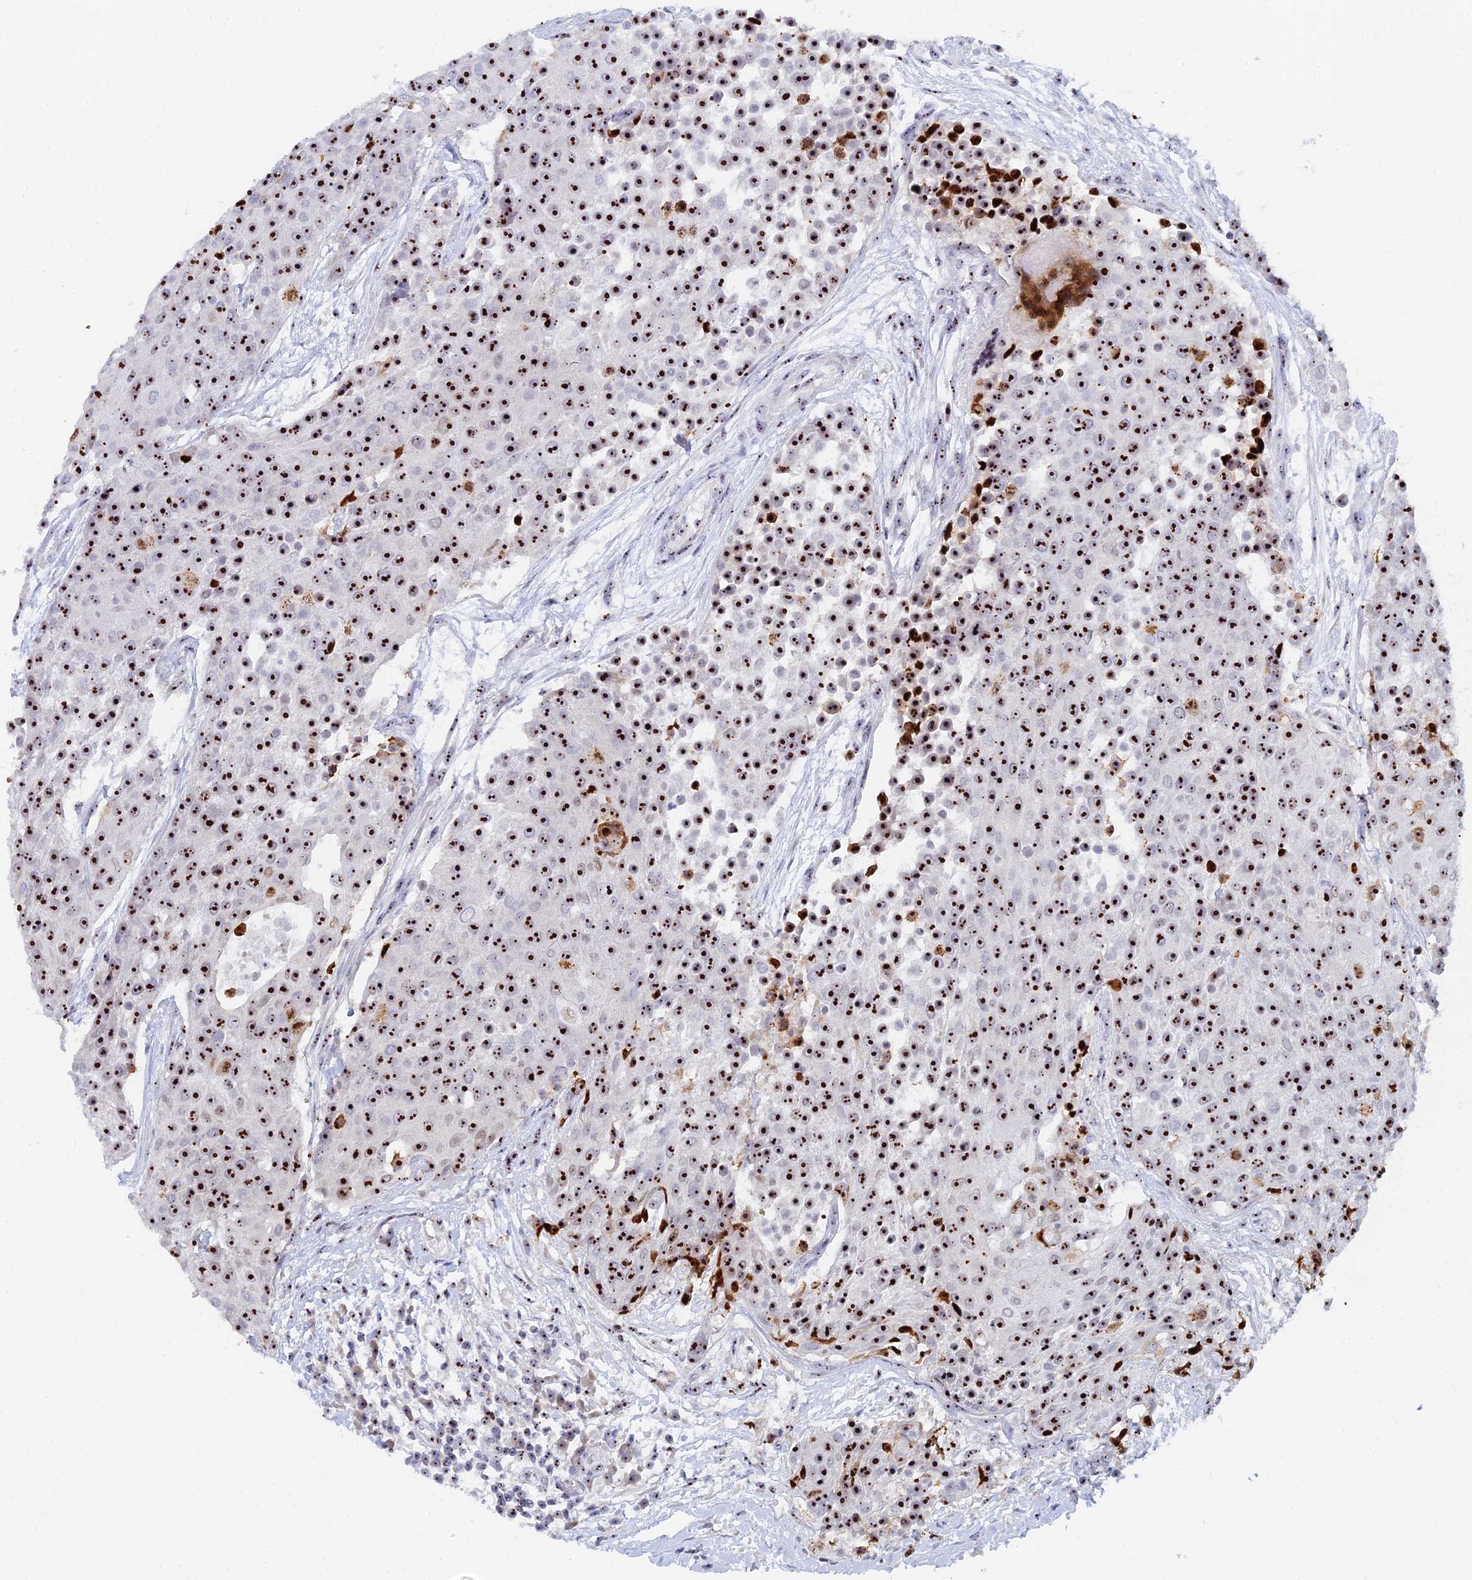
{"staining": {"intensity": "strong", "quantity": ">75%", "location": "cytoplasmic/membranous,nuclear"}, "tissue": "urothelial cancer", "cell_type": "Tumor cells", "image_type": "cancer", "snomed": [{"axis": "morphology", "description": "Urothelial carcinoma, High grade"}, {"axis": "topography", "description": "Urinary bladder"}], "caption": "A brown stain labels strong cytoplasmic/membranous and nuclear expression of a protein in human urothelial cancer tumor cells.", "gene": "RSL1D1", "patient": {"sex": "female", "age": 63}}